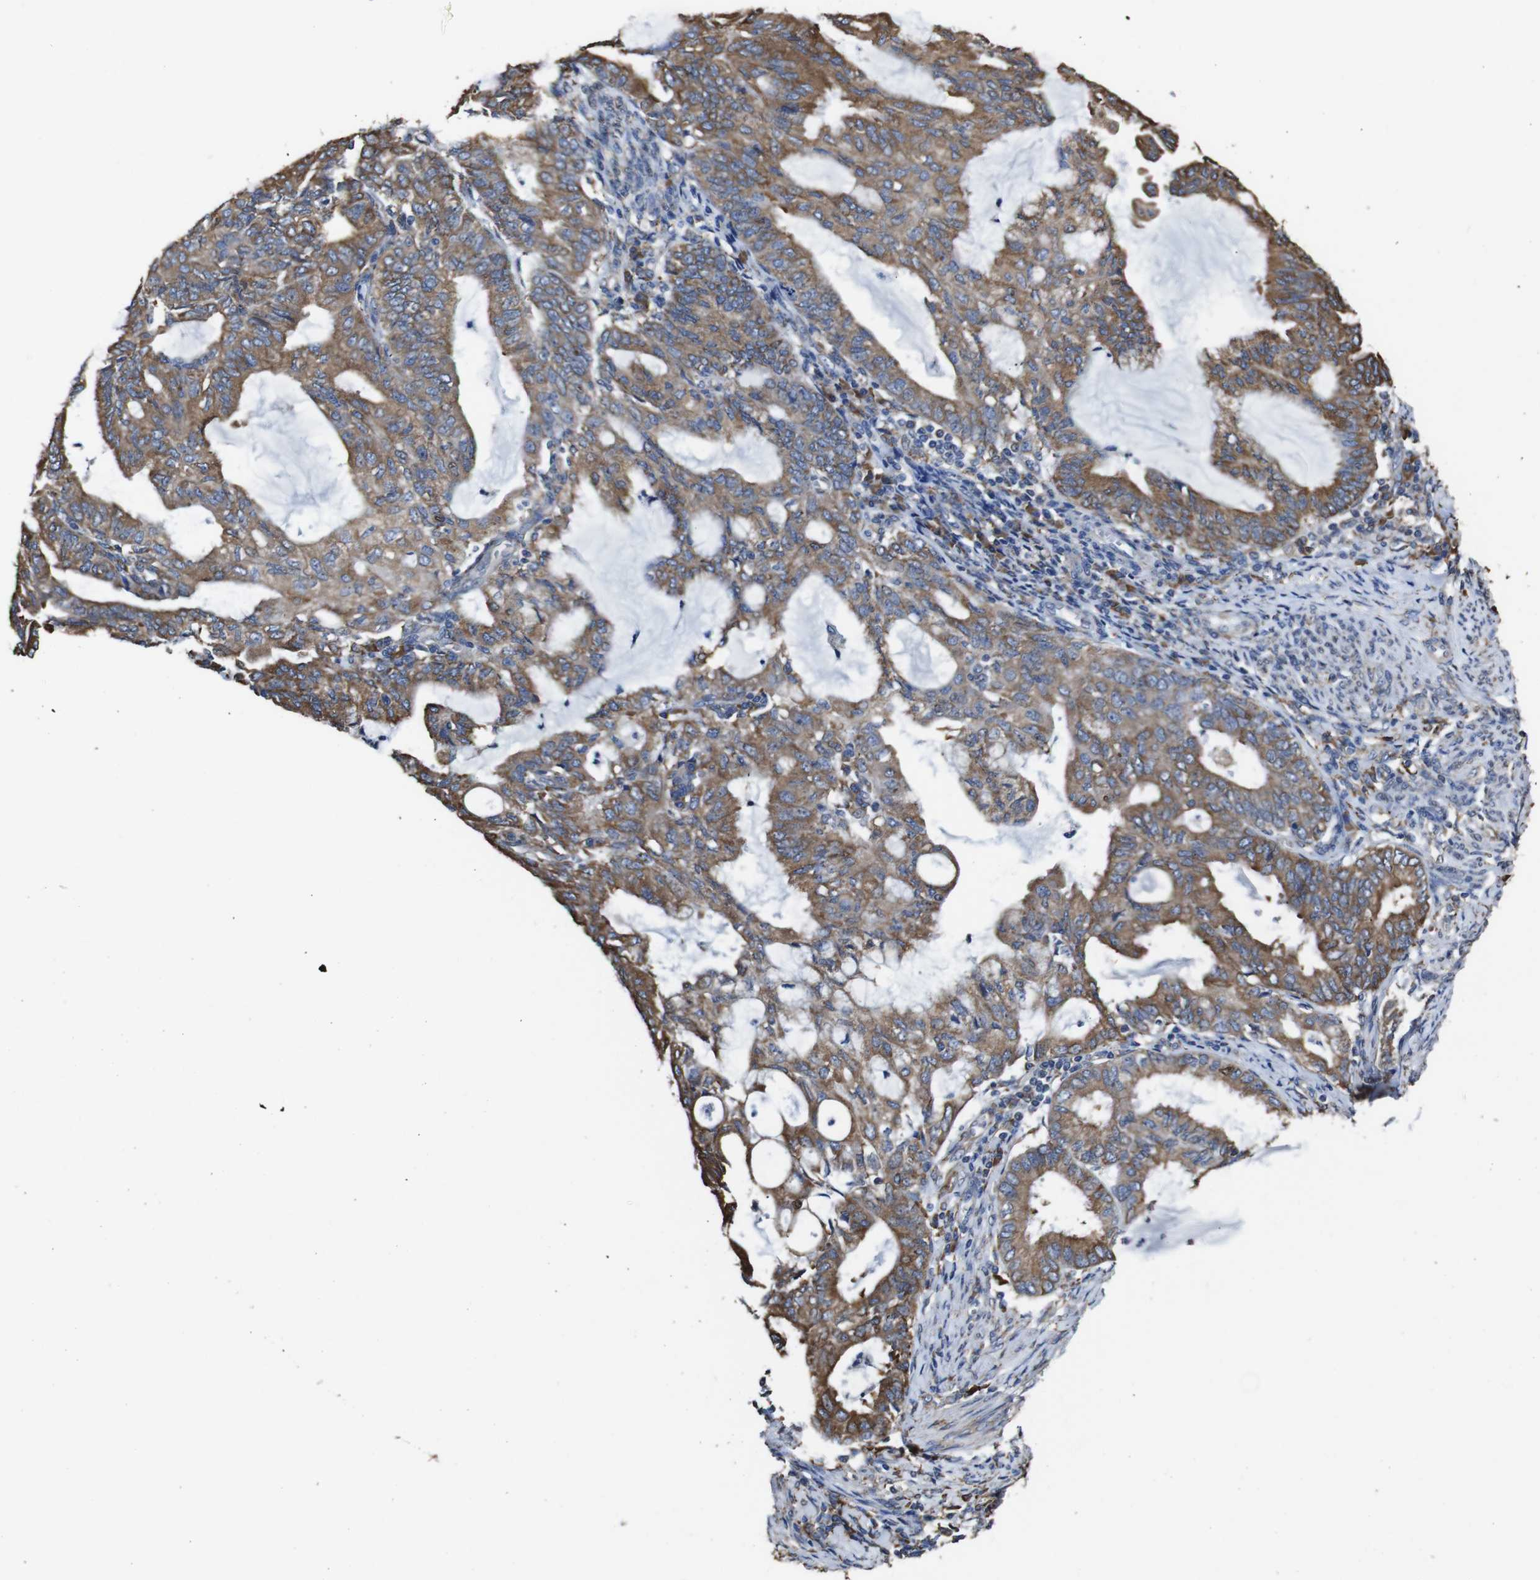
{"staining": {"intensity": "moderate", "quantity": ">75%", "location": "cytoplasmic/membranous"}, "tissue": "endometrial cancer", "cell_type": "Tumor cells", "image_type": "cancer", "snomed": [{"axis": "morphology", "description": "Adenocarcinoma, NOS"}, {"axis": "topography", "description": "Endometrium"}], "caption": "Endometrial cancer (adenocarcinoma) stained with IHC displays moderate cytoplasmic/membranous expression in approximately >75% of tumor cells.", "gene": "PPIB", "patient": {"sex": "female", "age": 86}}